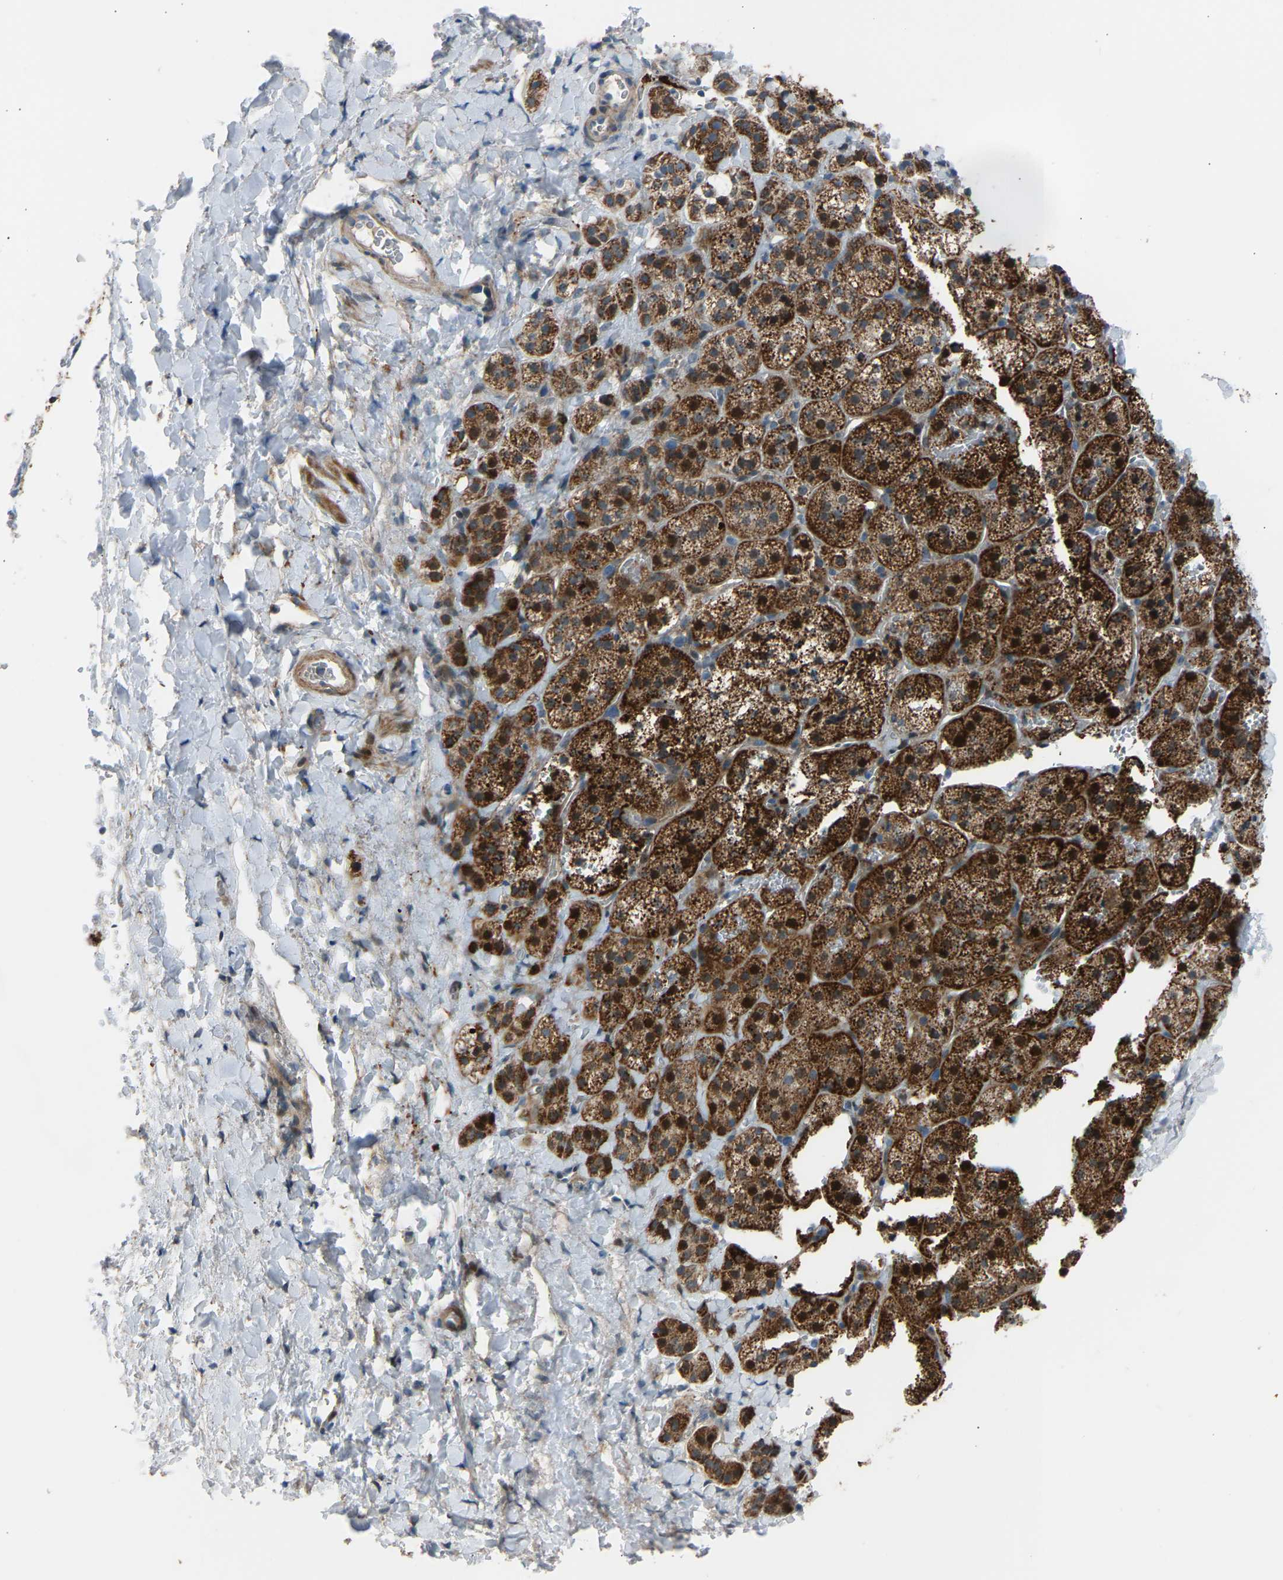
{"staining": {"intensity": "strong", "quantity": ">75%", "location": "cytoplasmic/membranous"}, "tissue": "adrenal gland", "cell_type": "Glandular cells", "image_type": "normal", "snomed": [{"axis": "morphology", "description": "Normal tissue, NOS"}, {"axis": "topography", "description": "Adrenal gland"}], "caption": "Immunohistochemical staining of benign human adrenal gland shows high levels of strong cytoplasmic/membranous expression in approximately >75% of glandular cells. (DAB IHC with brightfield microscopy, high magnification).", "gene": "VPS41", "patient": {"sex": "female", "age": 44}}